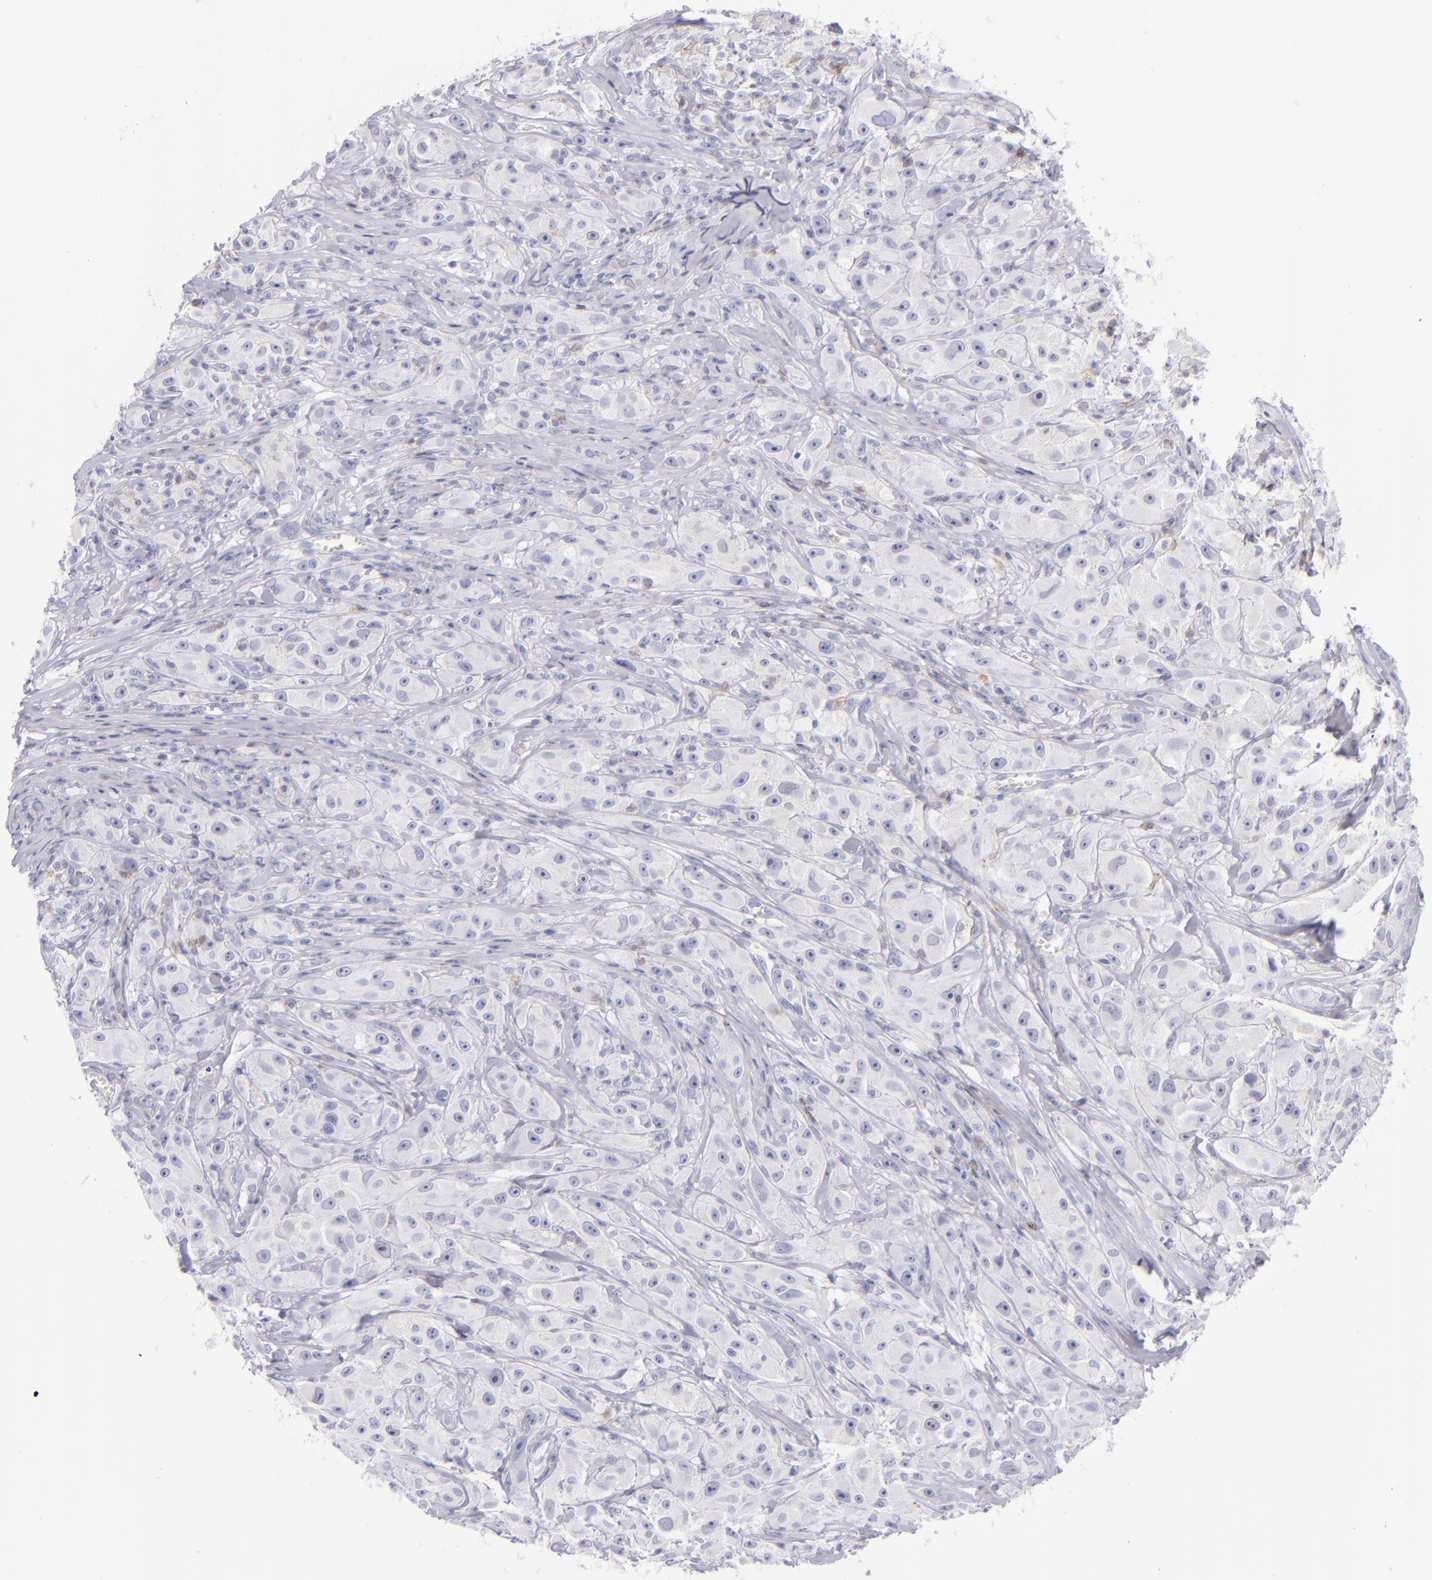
{"staining": {"intensity": "negative", "quantity": "none", "location": "none"}, "tissue": "melanoma", "cell_type": "Tumor cells", "image_type": "cancer", "snomed": [{"axis": "morphology", "description": "Malignant melanoma, NOS"}, {"axis": "topography", "description": "Skin"}], "caption": "The micrograph demonstrates no significant expression in tumor cells of malignant melanoma.", "gene": "CD69", "patient": {"sex": "male", "age": 56}}